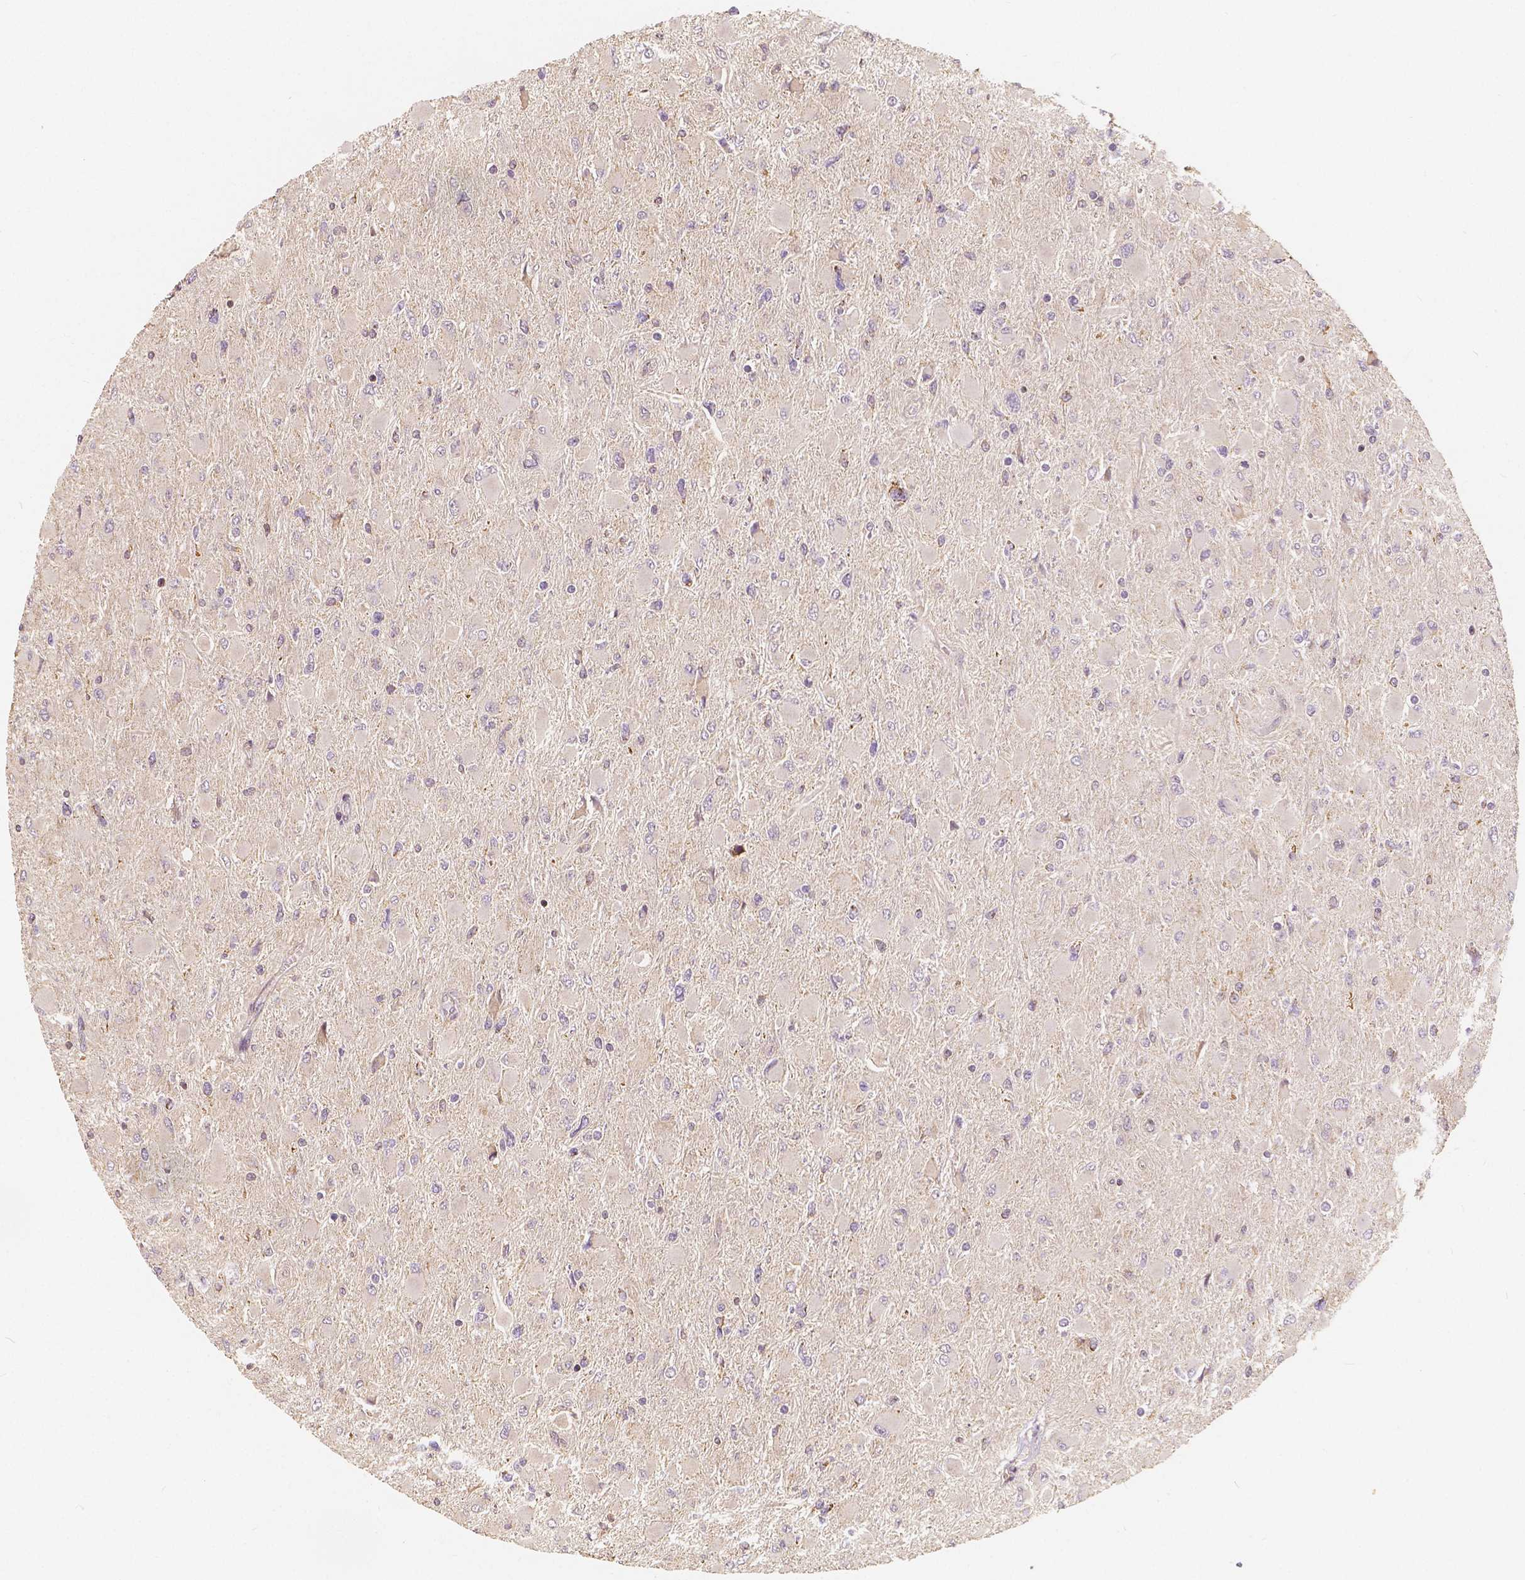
{"staining": {"intensity": "negative", "quantity": "none", "location": "none"}, "tissue": "glioma", "cell_type": "Tumor cells", "image_type": "cancer", "snomed": [{"axis": "morphology", "description": "Glioma, malignant, High grade"}, {"axis": "topography", "description": "Cerebral cortex"}], "caption": "Immunohistochemistry of glioma displays no staining in tumor cells.", "gene": "PEX26", "patient": {"sex": "female", "age": 36}}